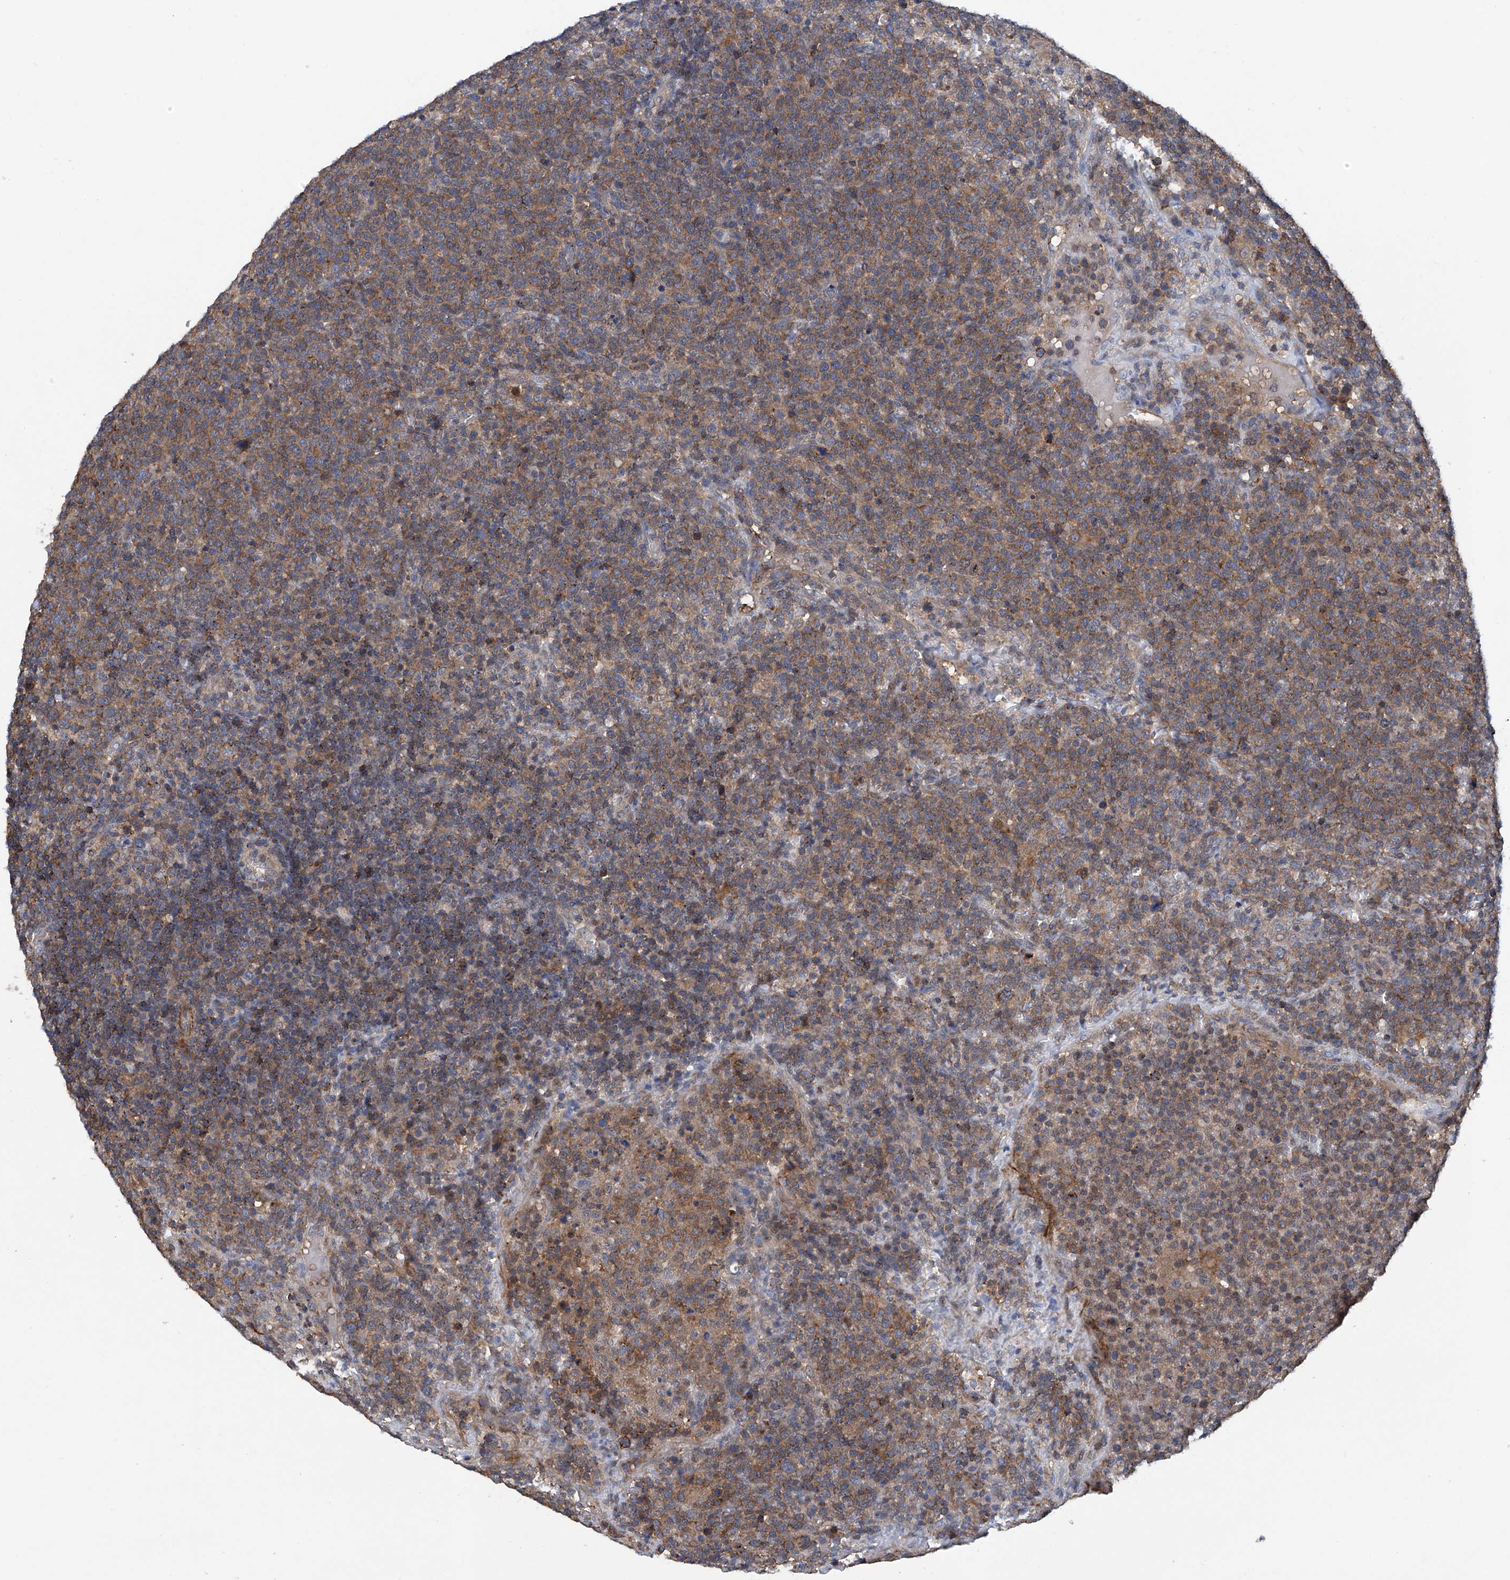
{"staining": {"intensity": "weak", "quantity": ">75%", "location": "cytoplasmic/membranous"}, "tissue": "lymphoma", "cell_type": "Tumor cells", "image_type": "cancer", "snomed": [{"axis": "morphology", "description": "Malignant lymphoma, non-Hodgkin's type, High grade"}, {"axis": "topography", "description": "Lymph node"}], "caption": "Protein staining shows weak cytoplasmic/membranous expression in about >75% of tumor cells in high-grade malignant lymphoma, non-Hodgkin's type.", "gene": "NT5C3A", "patient": {"sex": "male", "age": 61}}